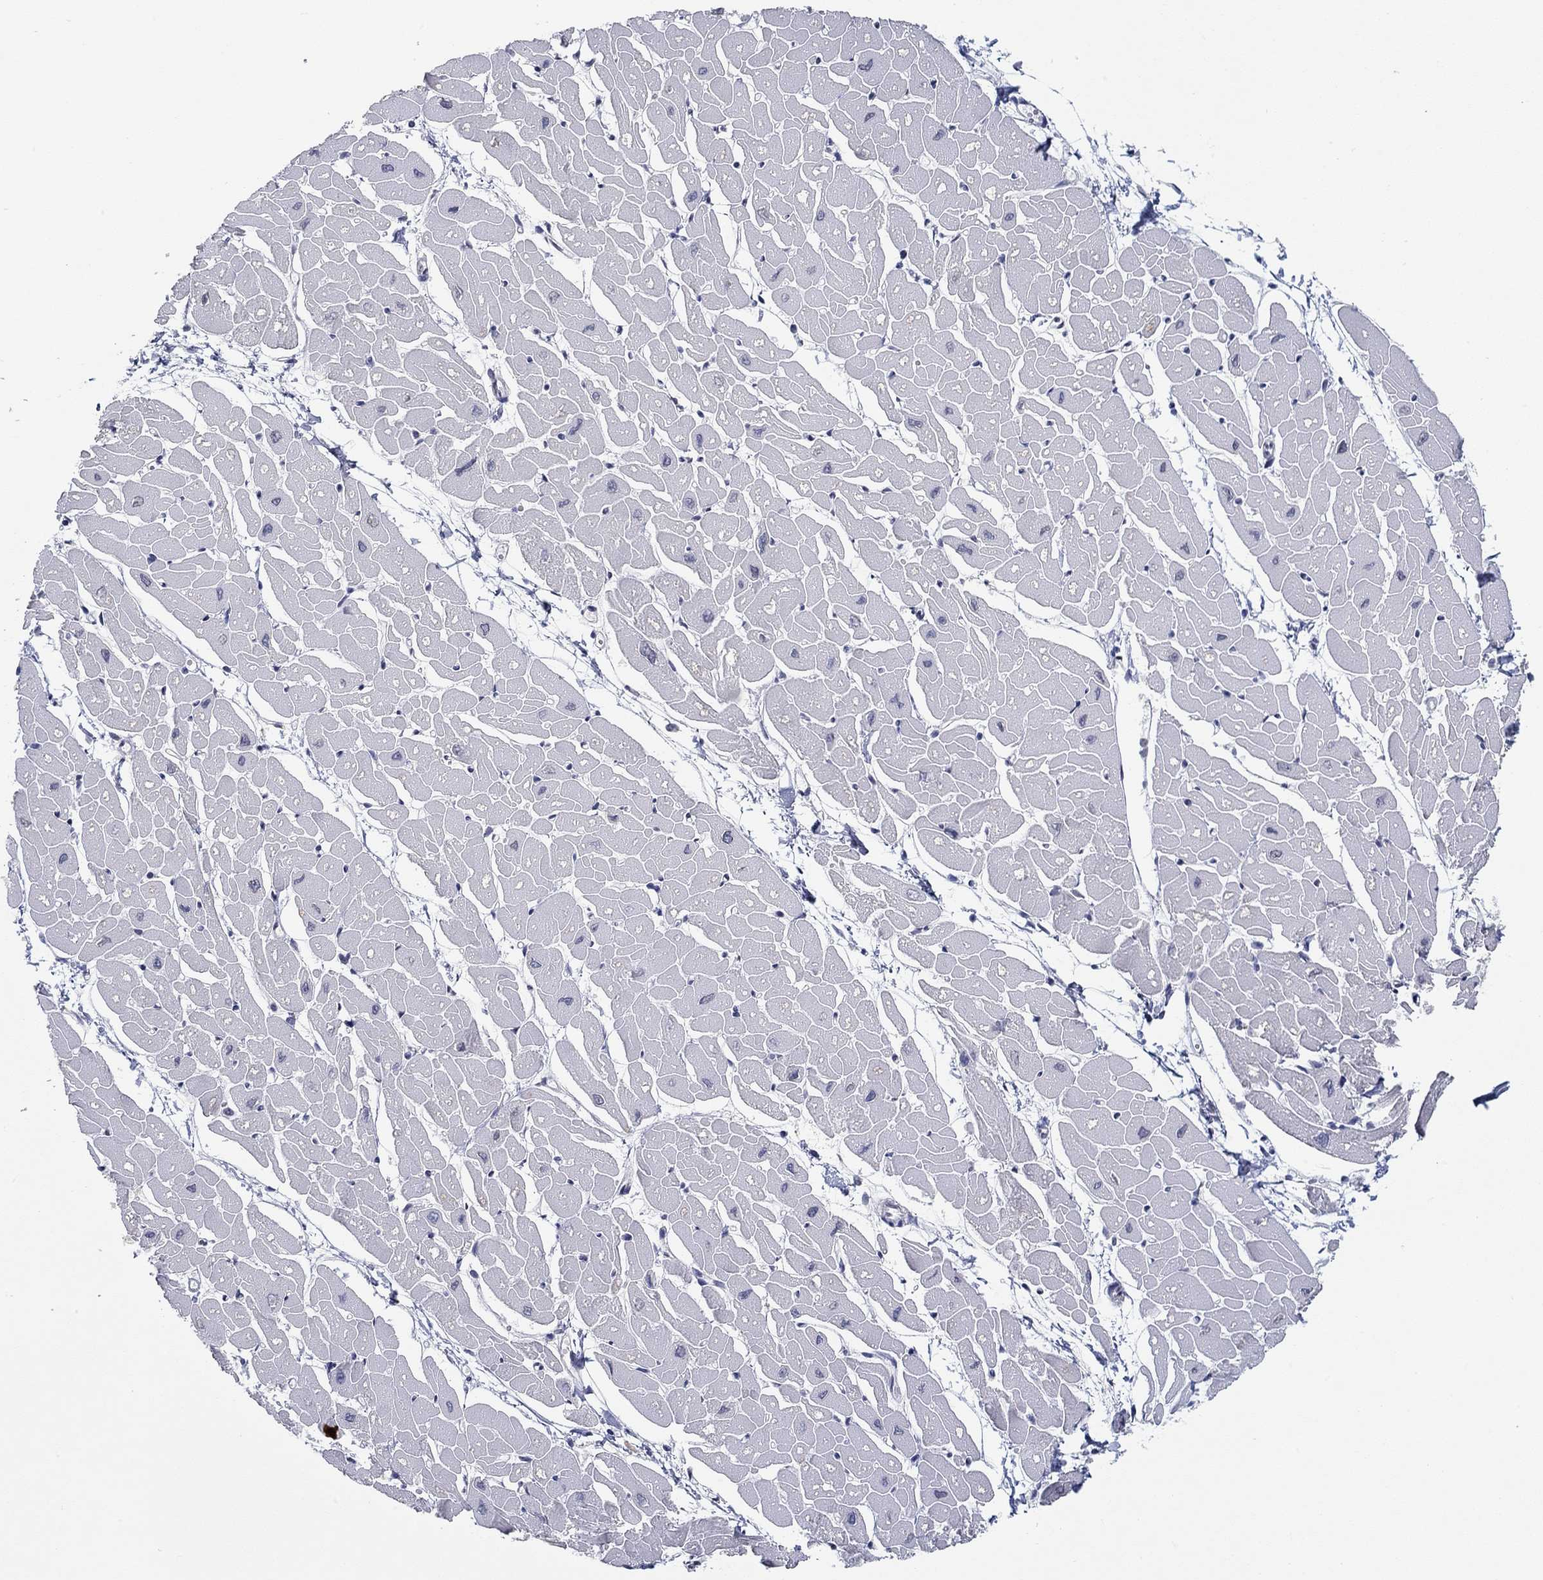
{"staining": {"intensity": "negative", "quantity": "none", "location": "none"}, "tissue": "heart muscle", "cell_type": "Cardiomyocytes", "image_type": "normal", "snomed": [{"axis": "morphology", "description": "Normal tissue, NOS"}, {"axis": "topography", "description": "Heart"}], "caption": "Immunohistochemistry (IHC) photomicrograph of benign human heart muscle stained for a protein (brown), which demonstrates no positivity in cardiomyocytes.", "gene": "NUP155", "patient": {"sex": "male", "age": 57}}